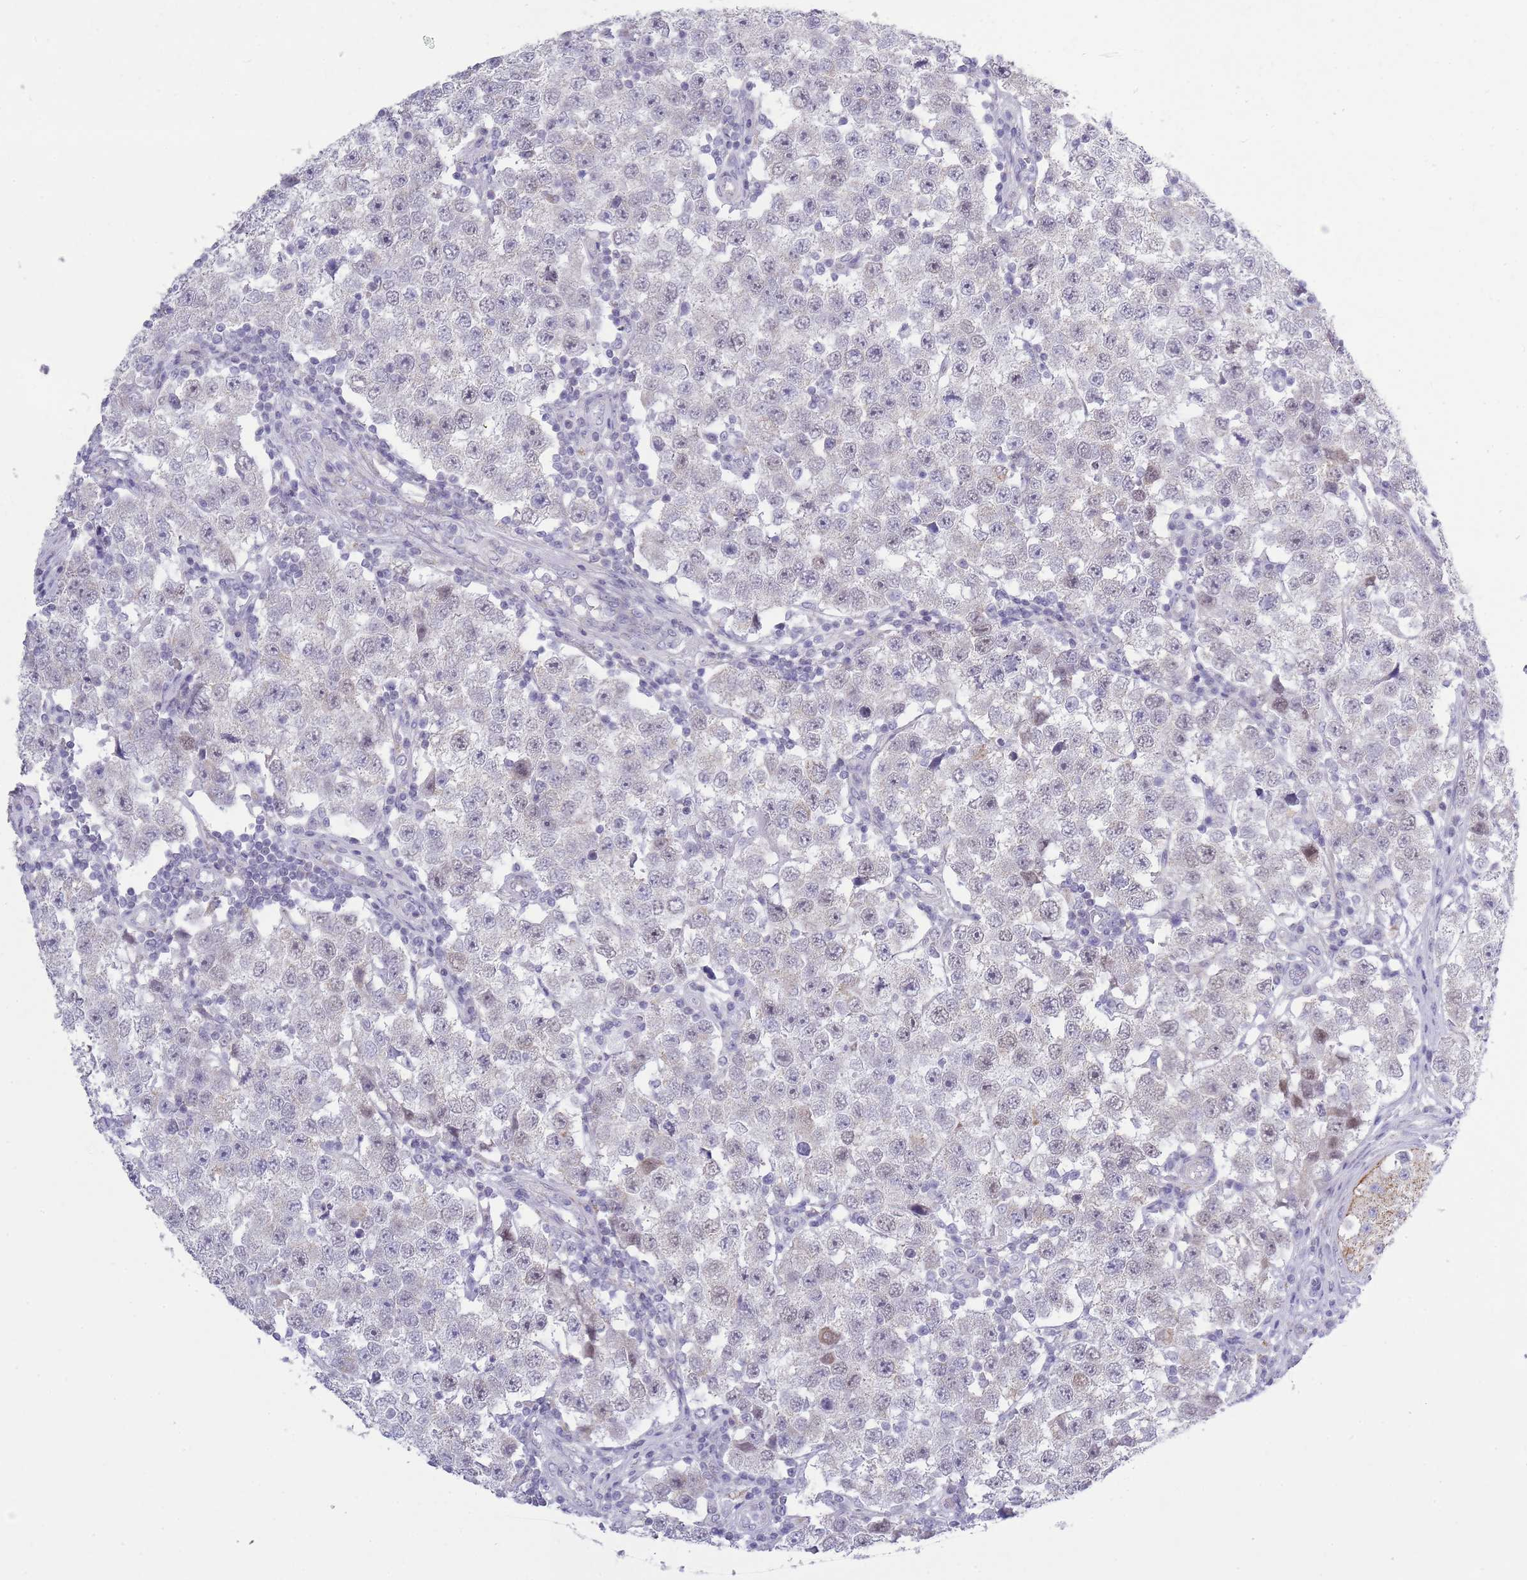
{"staining": {"intensity": "weak", "quantity": "<25%", "location": "nuclear"}, "tissue": "testis cancer", "cell_type": "Tumor cells", "image_type": "cancer", "snomed": [{"axis": "morphology", "description": "Seminoma, NOS"}, {"axis": "topography", "description": "Testis"}], "caption": "This is an IHC histopathology image of human seminoma (testis). There is no positivity in tumor cells.", "gene": "ZBTB24", "patient": {"sex": "male", "age": 34}}